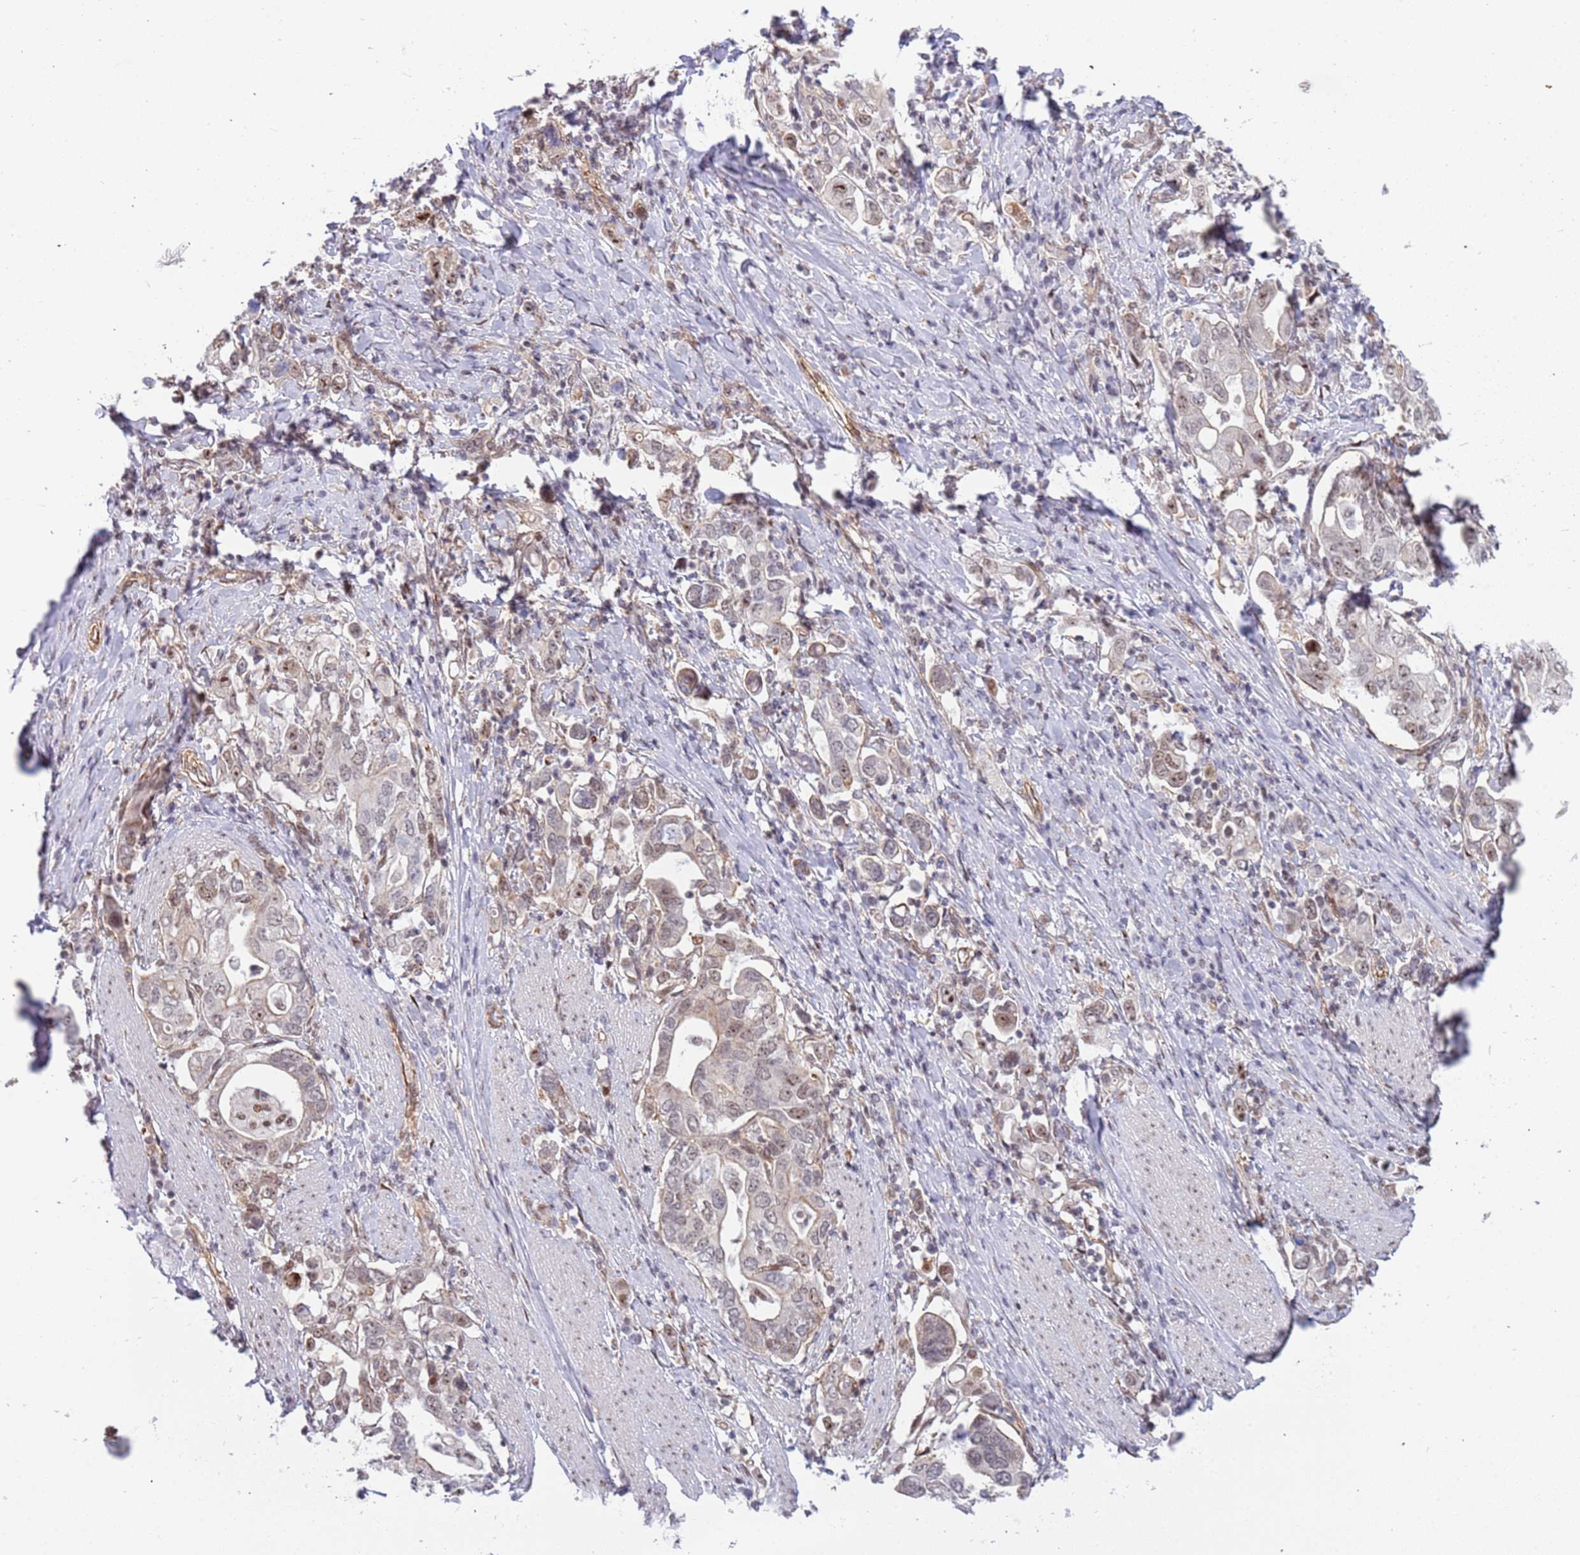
{"staining": {"intensity": "weak", "quantity": "25%-75%", "location": "nuclear"}, "tissue": "stomach cancer", "cell_type": "Tumor cells", "image_type": "cancer", "snomed": [{"axis": "morphology", "description": "Adenocarcinoma, NOS"}, {"axis": "topography", "description": "Stomach, upper"}, {"axis": "topography", "description": "Stomach"}], "caption": "About 25%-75% of tumor cells in human adenocarcinoma (stomach) show weak nuclear protein staining as visualized by brown immunohistochemical staining.", "gene": "LRMDA", "patient": {"sex": "male", "age": 62}}